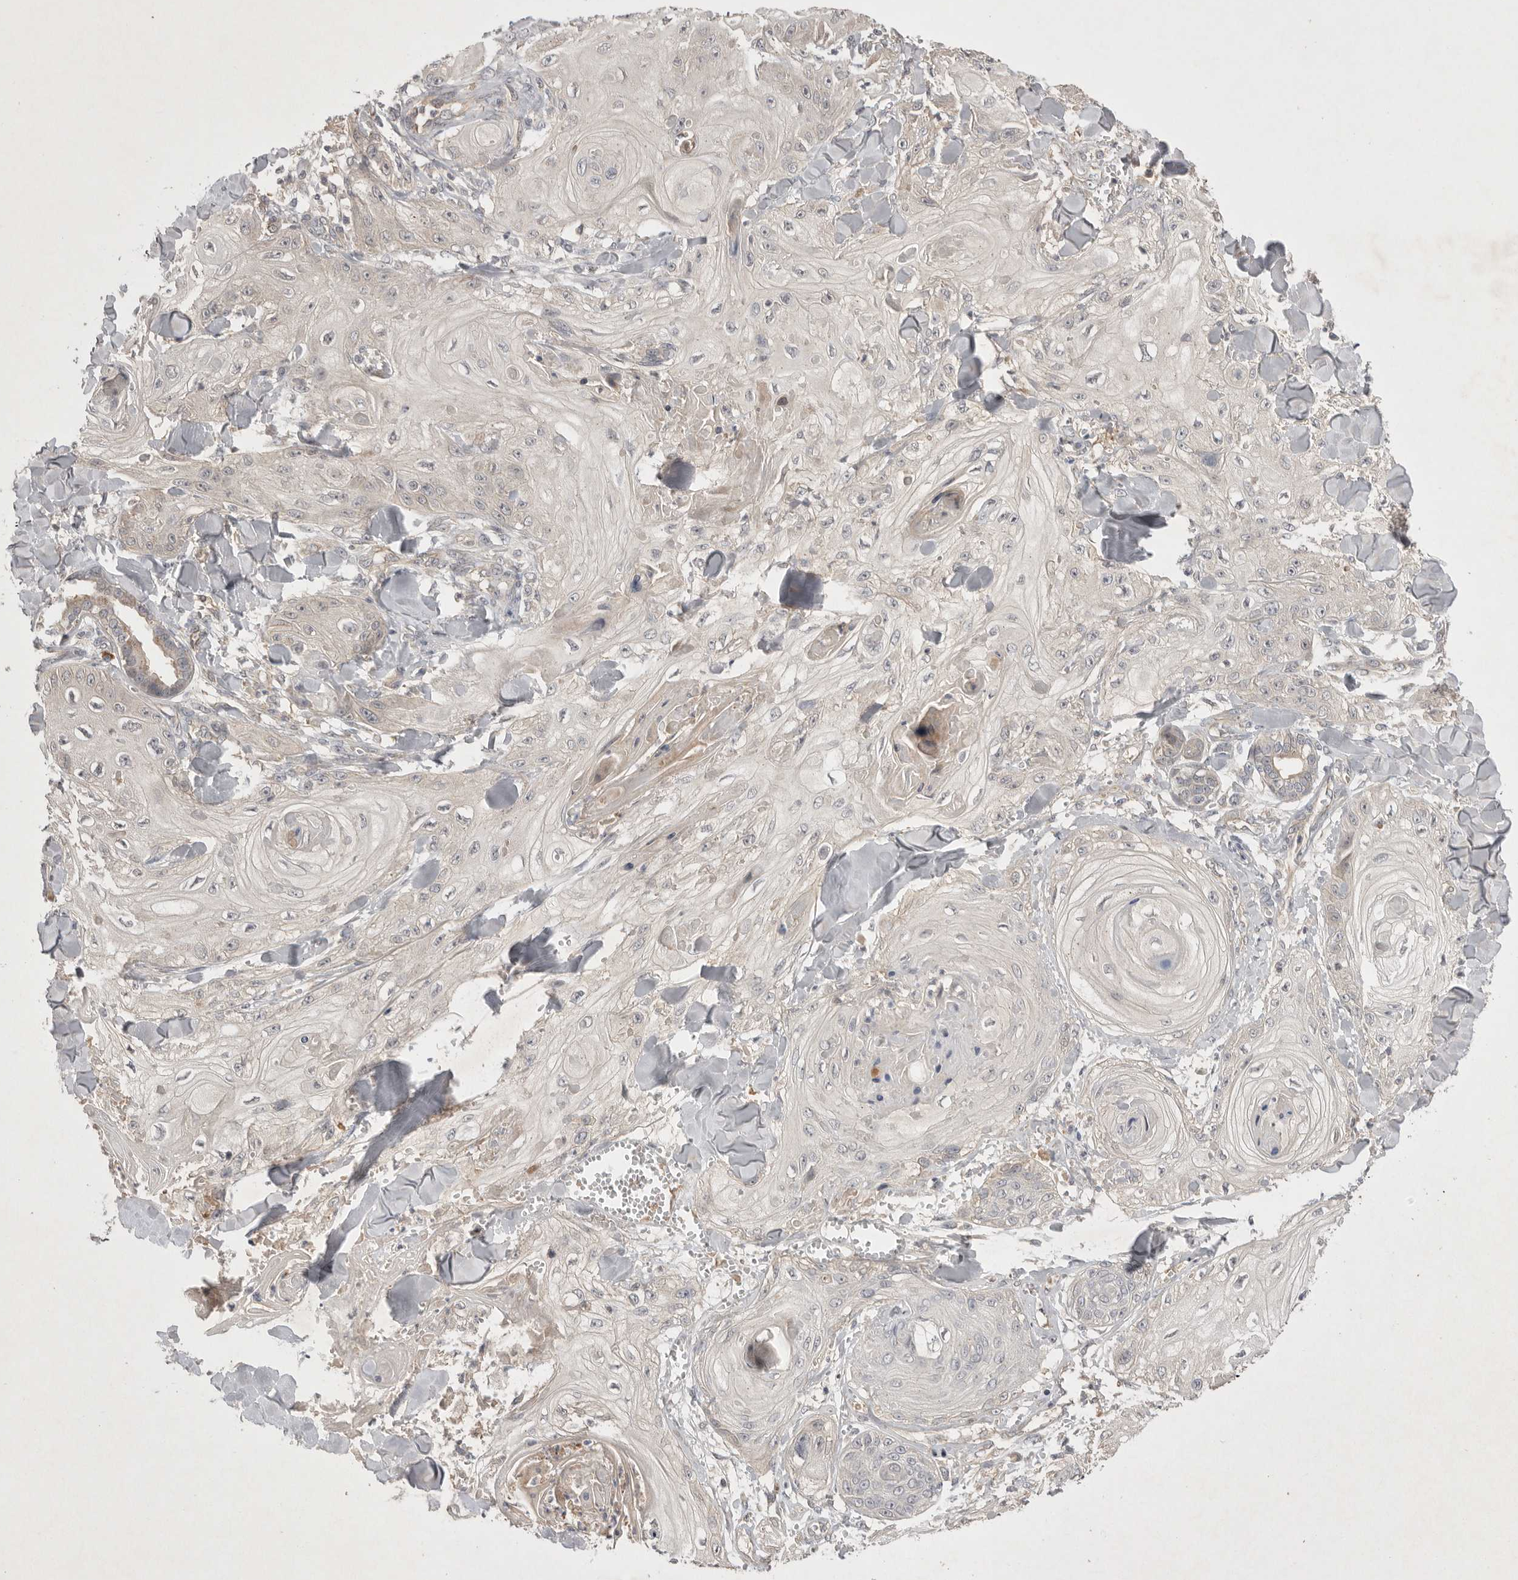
{"staining": {"intensity": "negative", "quantity": "none", "location": "none"}, "tissue": "skin cancer", "cell_type": "Tumor cells", "image_type": "cancer", "snomed": [{"axis": "morphology", "description": "Squamous cell carcinoma, NOS"}, {"axis": "topography", "description": "Skin"}], "caption": "Skin cancer (squamous cell carcinoma) stained for a protein using immunohistochemistry (IHC) displays no positivity tumor cells.", "gene": "NRCAM", "patient": {"sex": "male", "age": 74}}